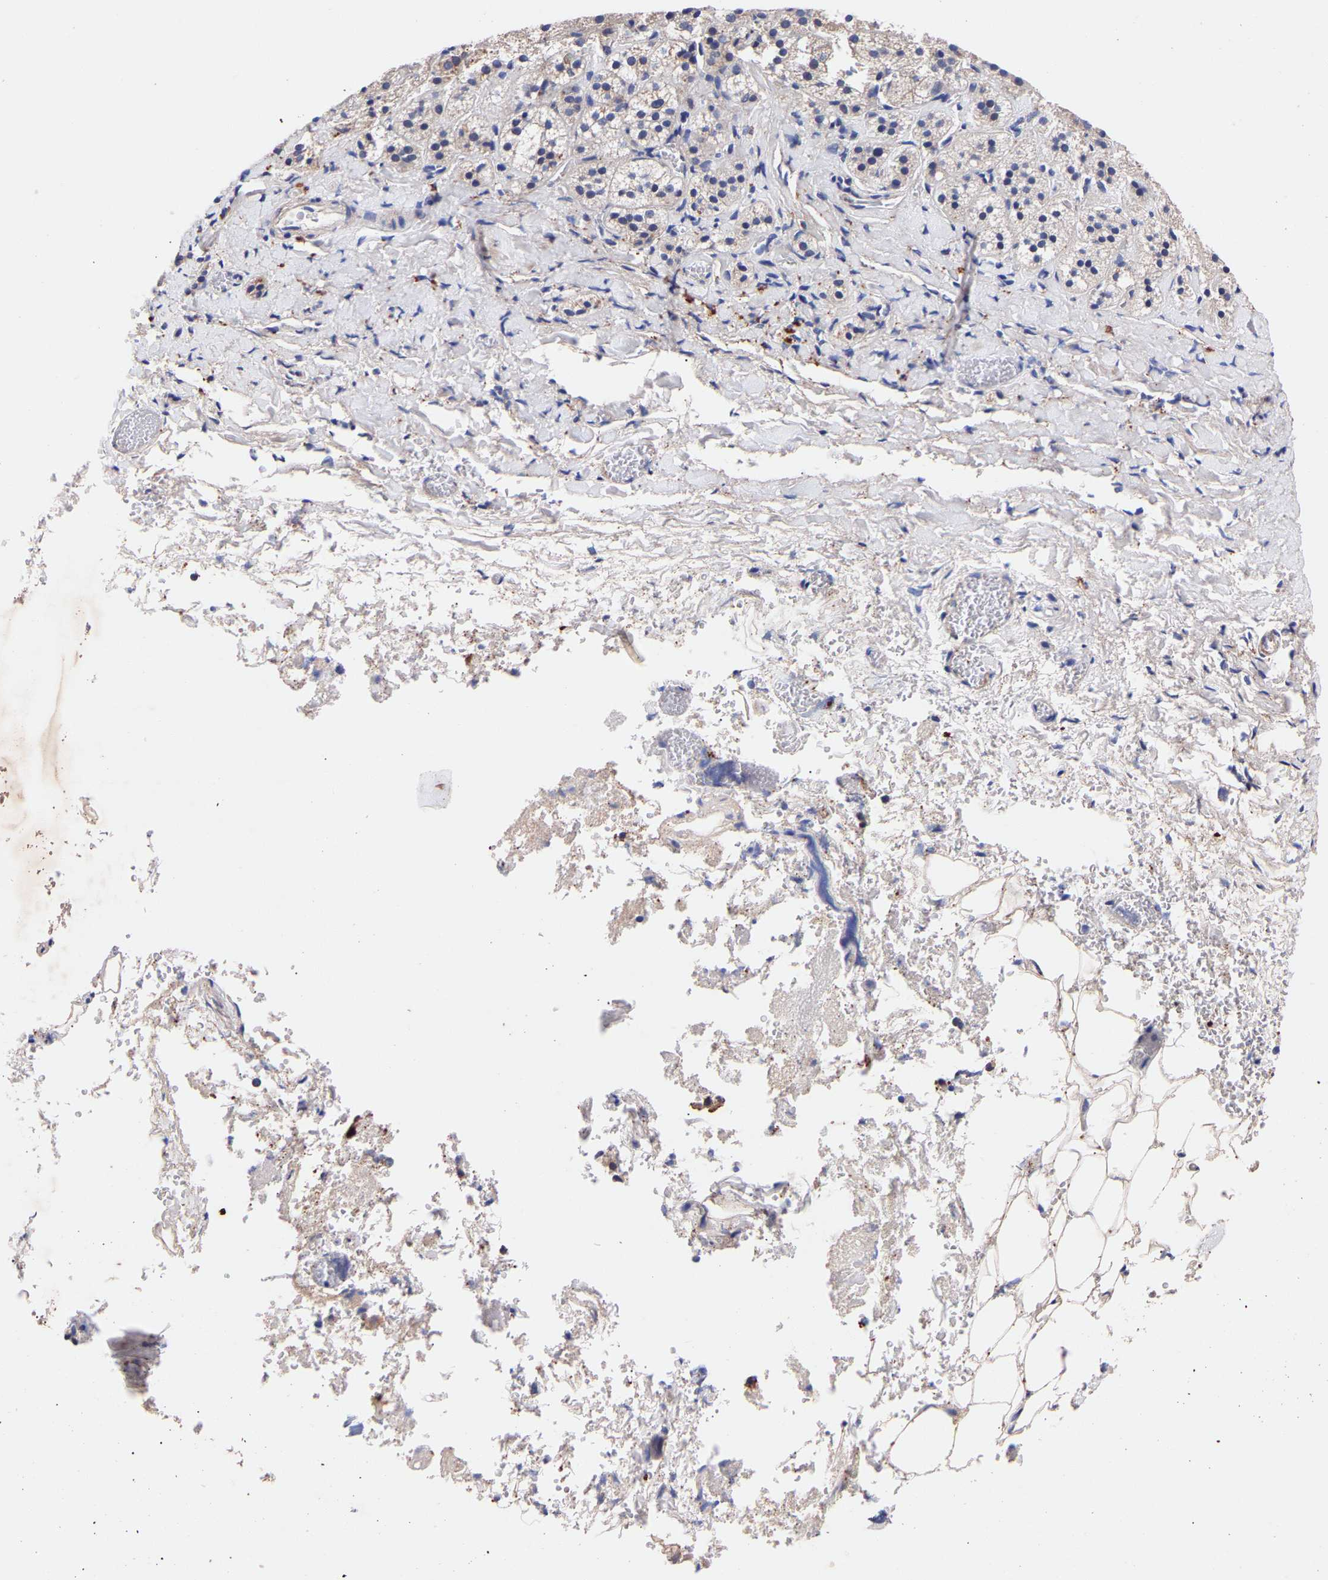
{"staining": {"intensity": "moderate", "quantity": "<25%", "location": "cytoplasmic/membranous"}, "tissue": "adrenal gland", "cell_type": "Glandular cells", "image_type": "normal", "snomed": [{"axis": "morphology", "description": "Normal tissue, NOS"}, {"axis": "topography", "description": "Adrenal gland"}], "caption": "High-power microscopy captured an immunohistochemistry (IHC) histopathology image of benign adrenal gland, revealing moderate cytoplasmic/membranous expression in approximately <25% of glandular cells.", "gene": "SEM1", "patient": {"sex": "female", "age": 44}}